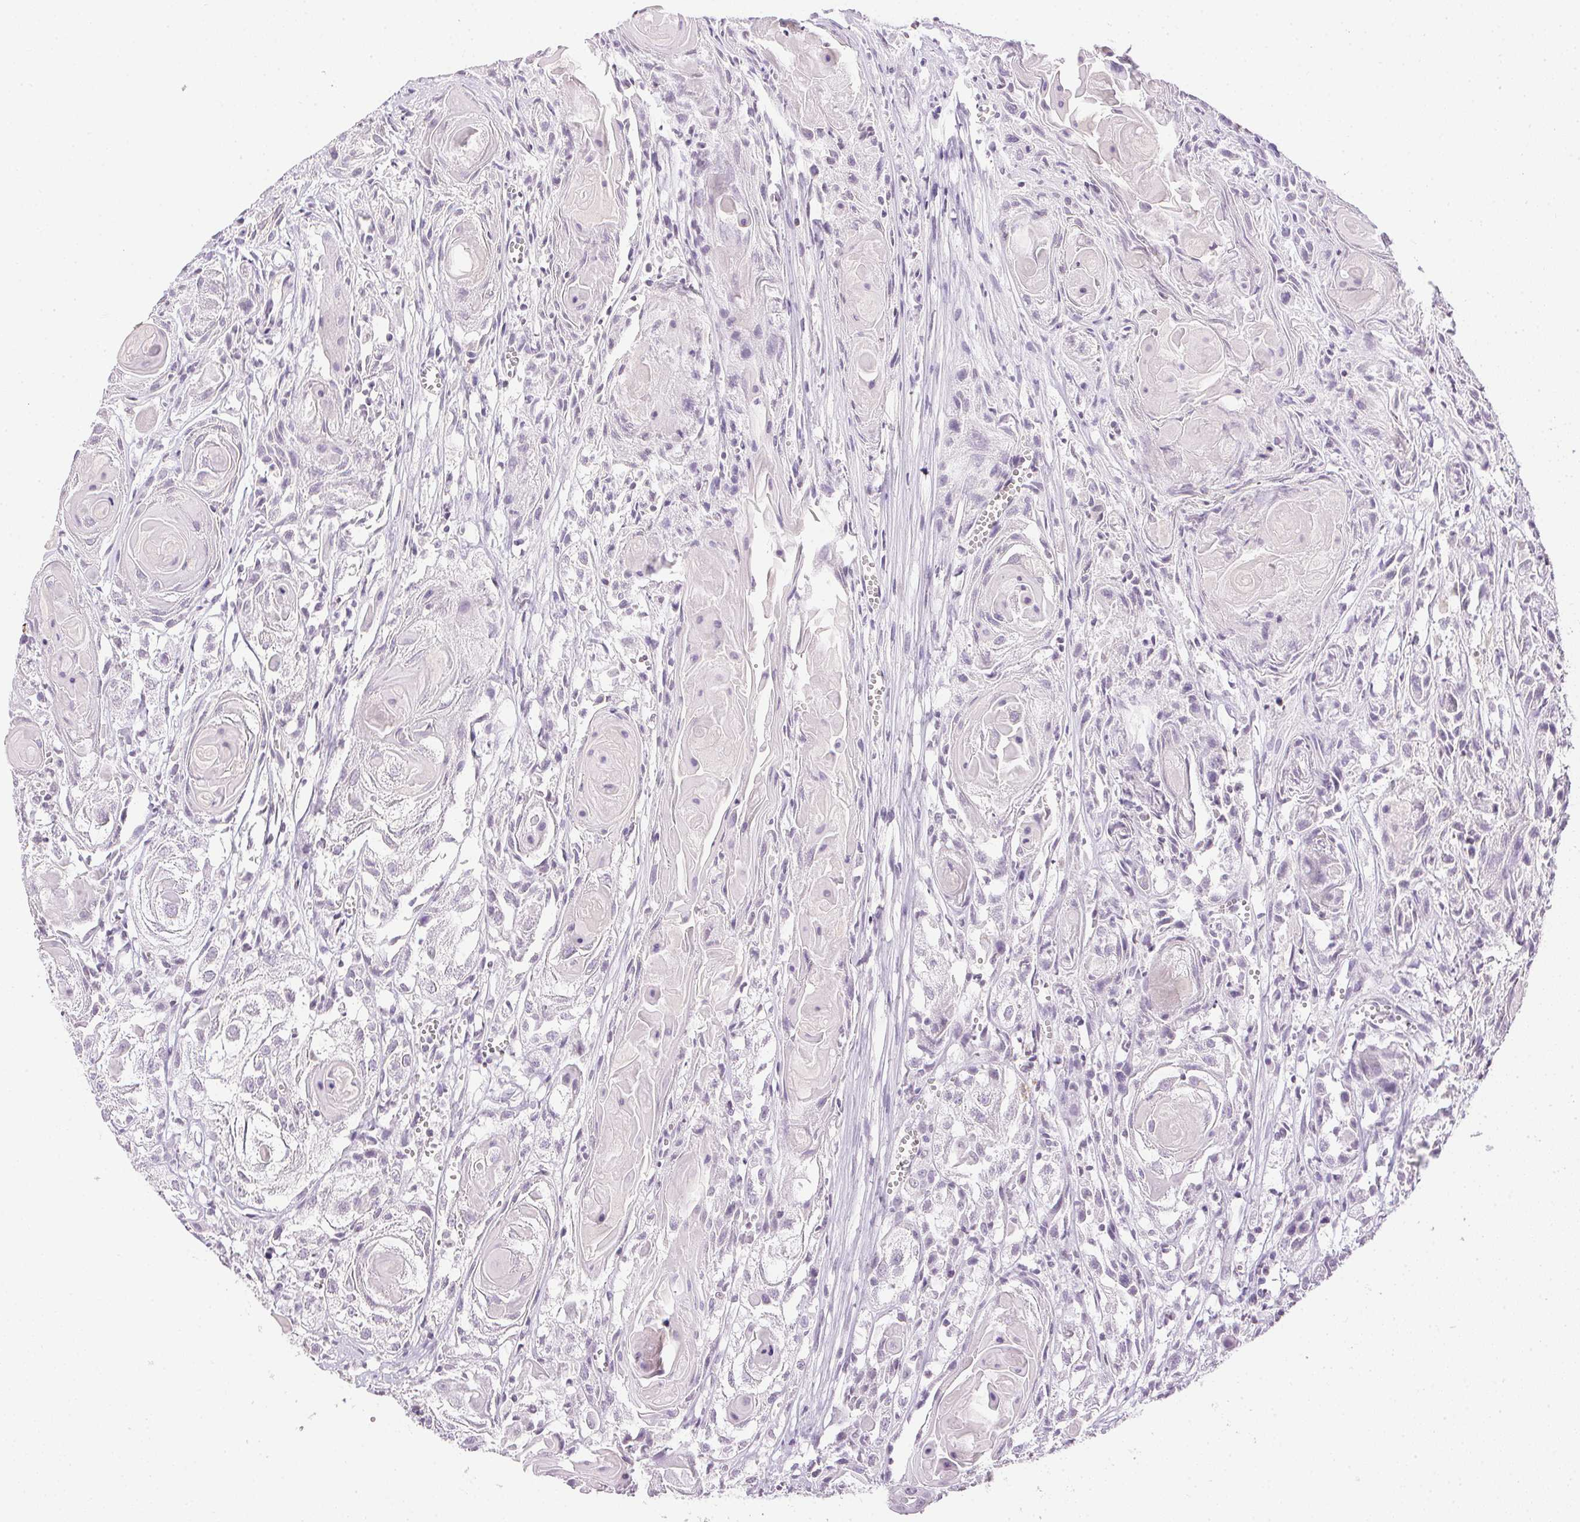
{"staining": {"intensity": "negative", "quantity": "none", "location": "none"}, "tissue": "head and neck cancer", "cell_type": "Tumor cells", "image_type": "cancer", "snomed": [{"axis": "morphology", "description": "Squamous cell carcinoma, NOS"}, {"axis": "topography", "description": "Head-Neck"}], "caption": "Tumor cells are negative for brown protein staining in squamous cell carcinoma (head and neck).", "gene": "PRL", "patient": {"sex": "female", "age": 80}}